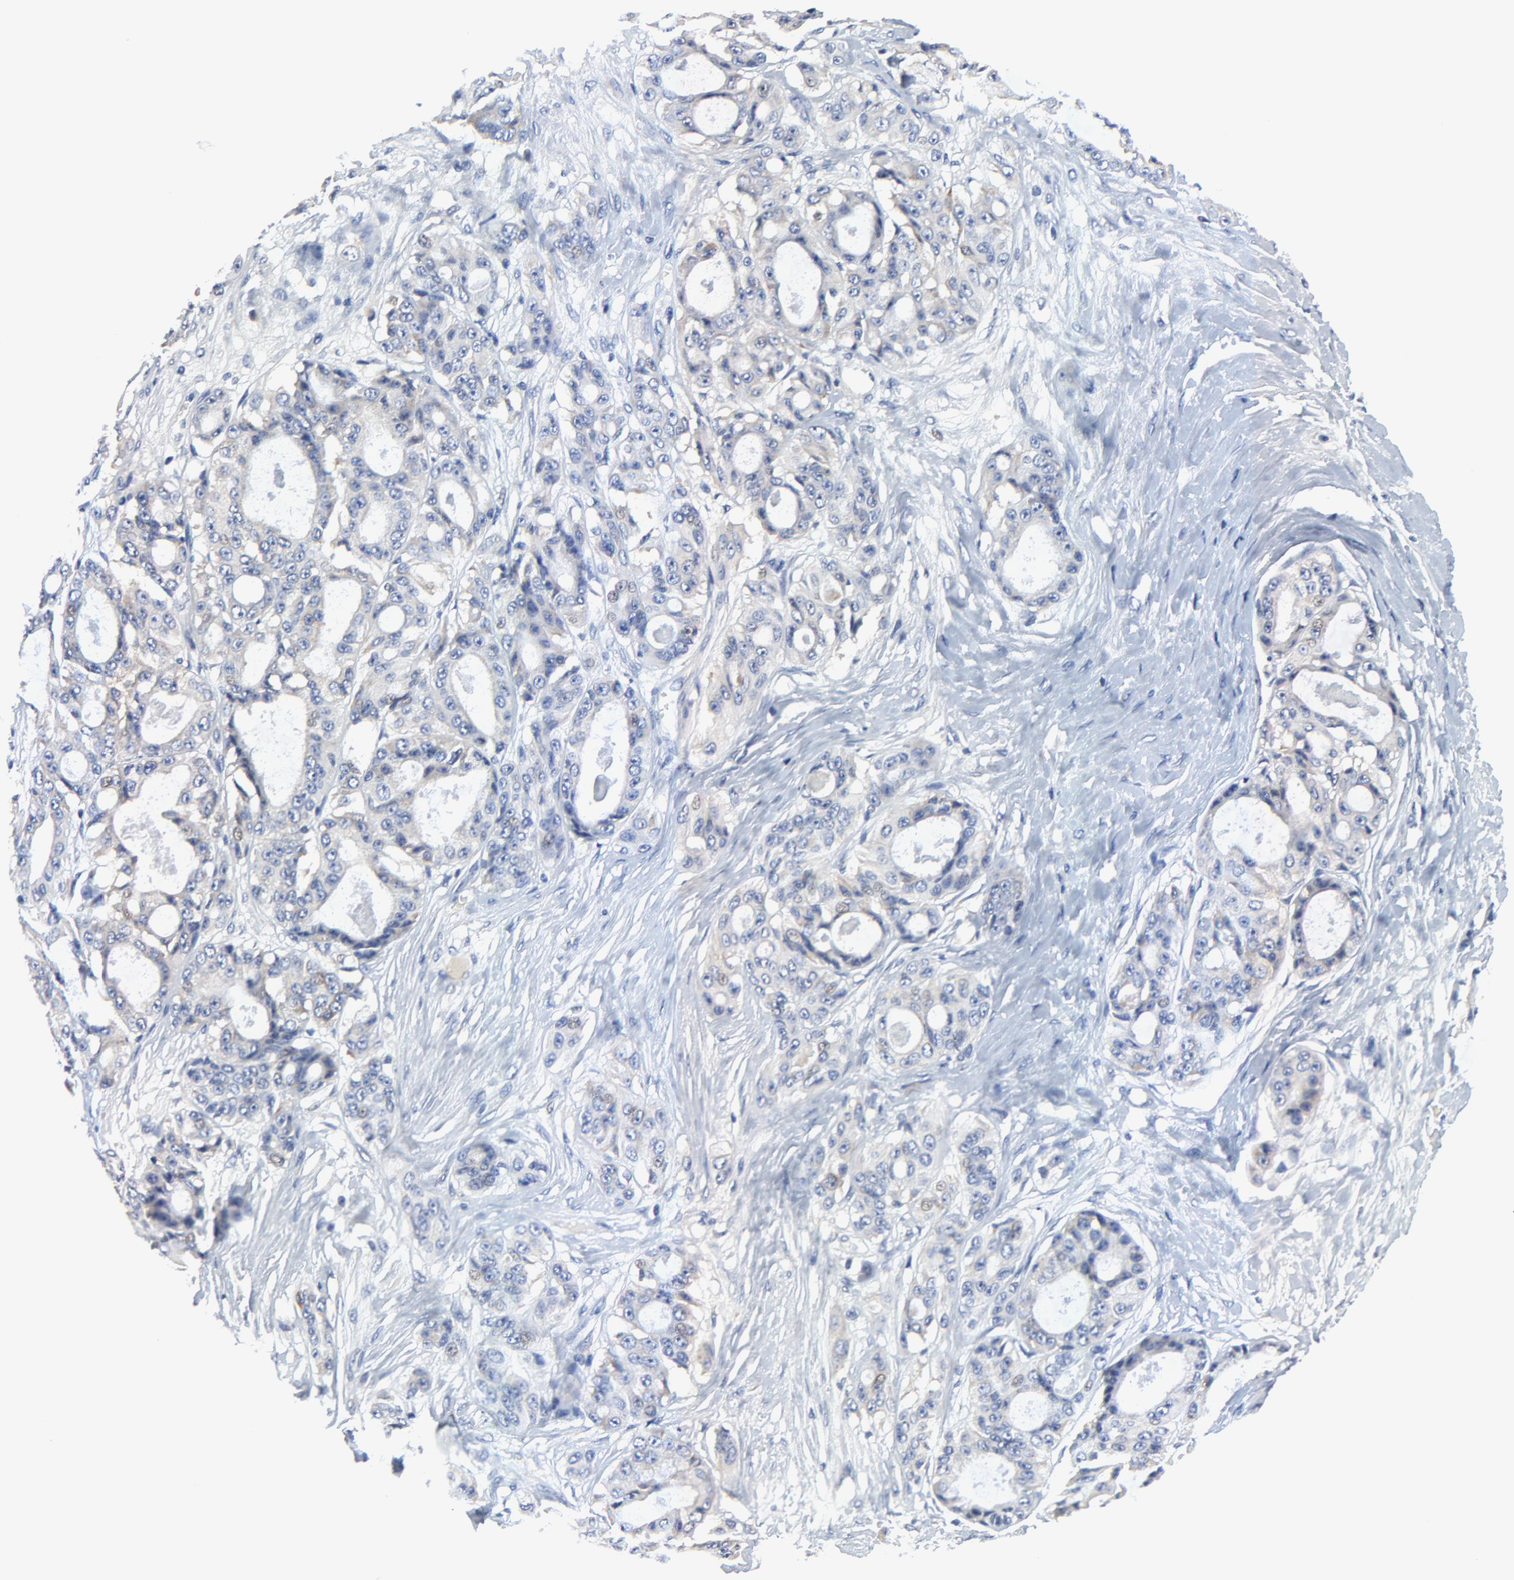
{"staining": {"intensity": "weak", "quantity": "<25%", "location": "cytoplasmic/membranous"}, "tissue": "ovarian cancer", "cell_type": "Tumor cells", "image_type": "cancer", "snomed": [{"axis": "morphology", "description": "Carcinoma, endometroid"}, {"axis": "topography", "description": "Ovary"}], "caption": "An IHC micrograph of ovarian cancer (endometroid carcinoma) is shown. There is no staining in tumor cells of ovarian cancer (endometroid carcinoma).", "gene": "VAV2", "patient": {"sex": "female", "age": 61}}